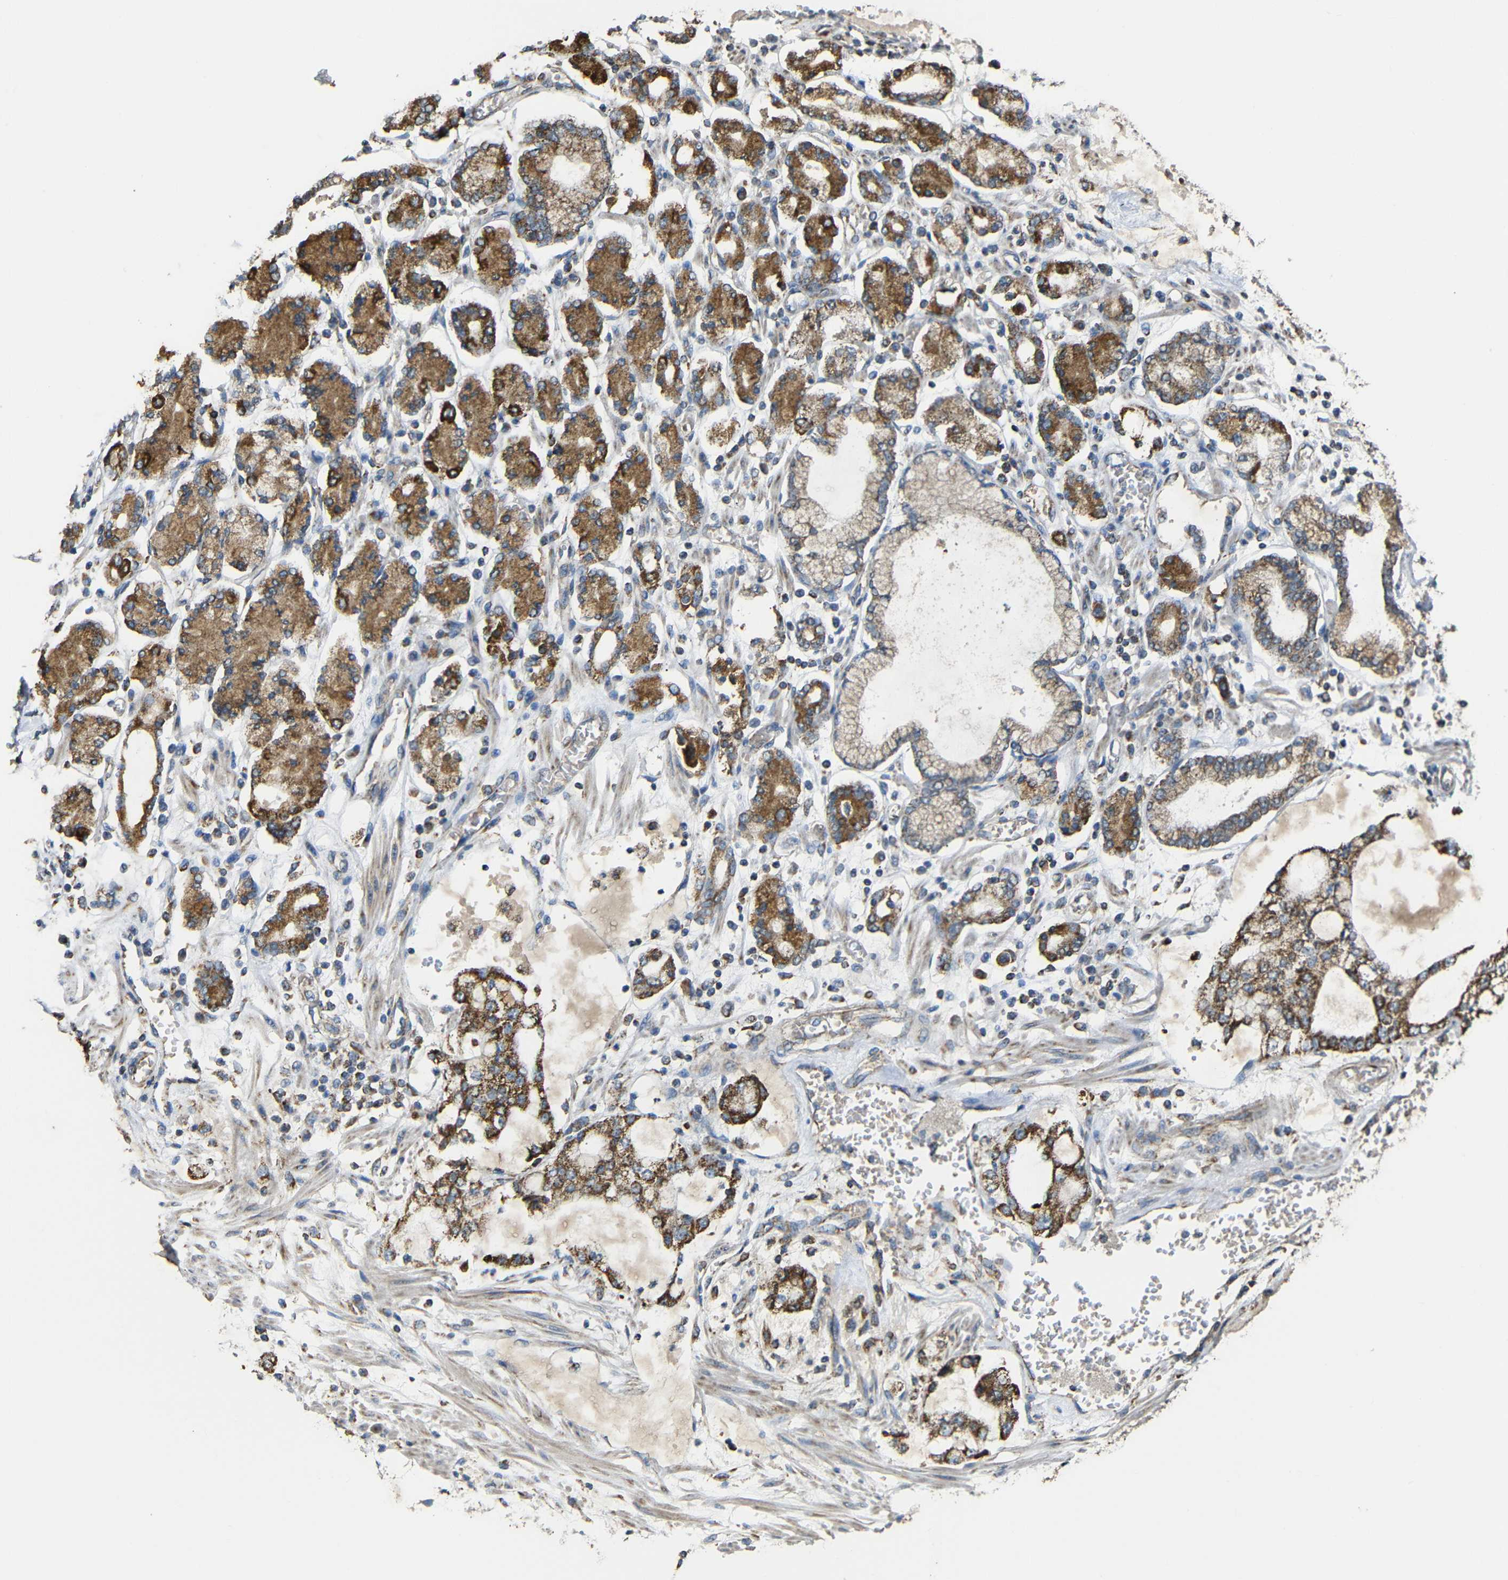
{"staining": {"intensity": "moderate", "quantity": ">75%", "location": "cytoplasmic/membranous"}, "tissue": "stomach cancer", "cell_type": "Tumor cells", "image_type": "cancer", "snomed": [{"axis": "morphology", "description": "Adenocarcinoma, NOS"}, {"axis": "topography", "description": "Stomach"}], "caption": "This micrograph exhibits IHC staining of stomach cancer (adenocarcinoma), with medium moderate cytoplasmic/membranous staining in about >75% of tumor cells.", "gene": "NR3C2", "patient": {"sex": "male", "age": 76}}